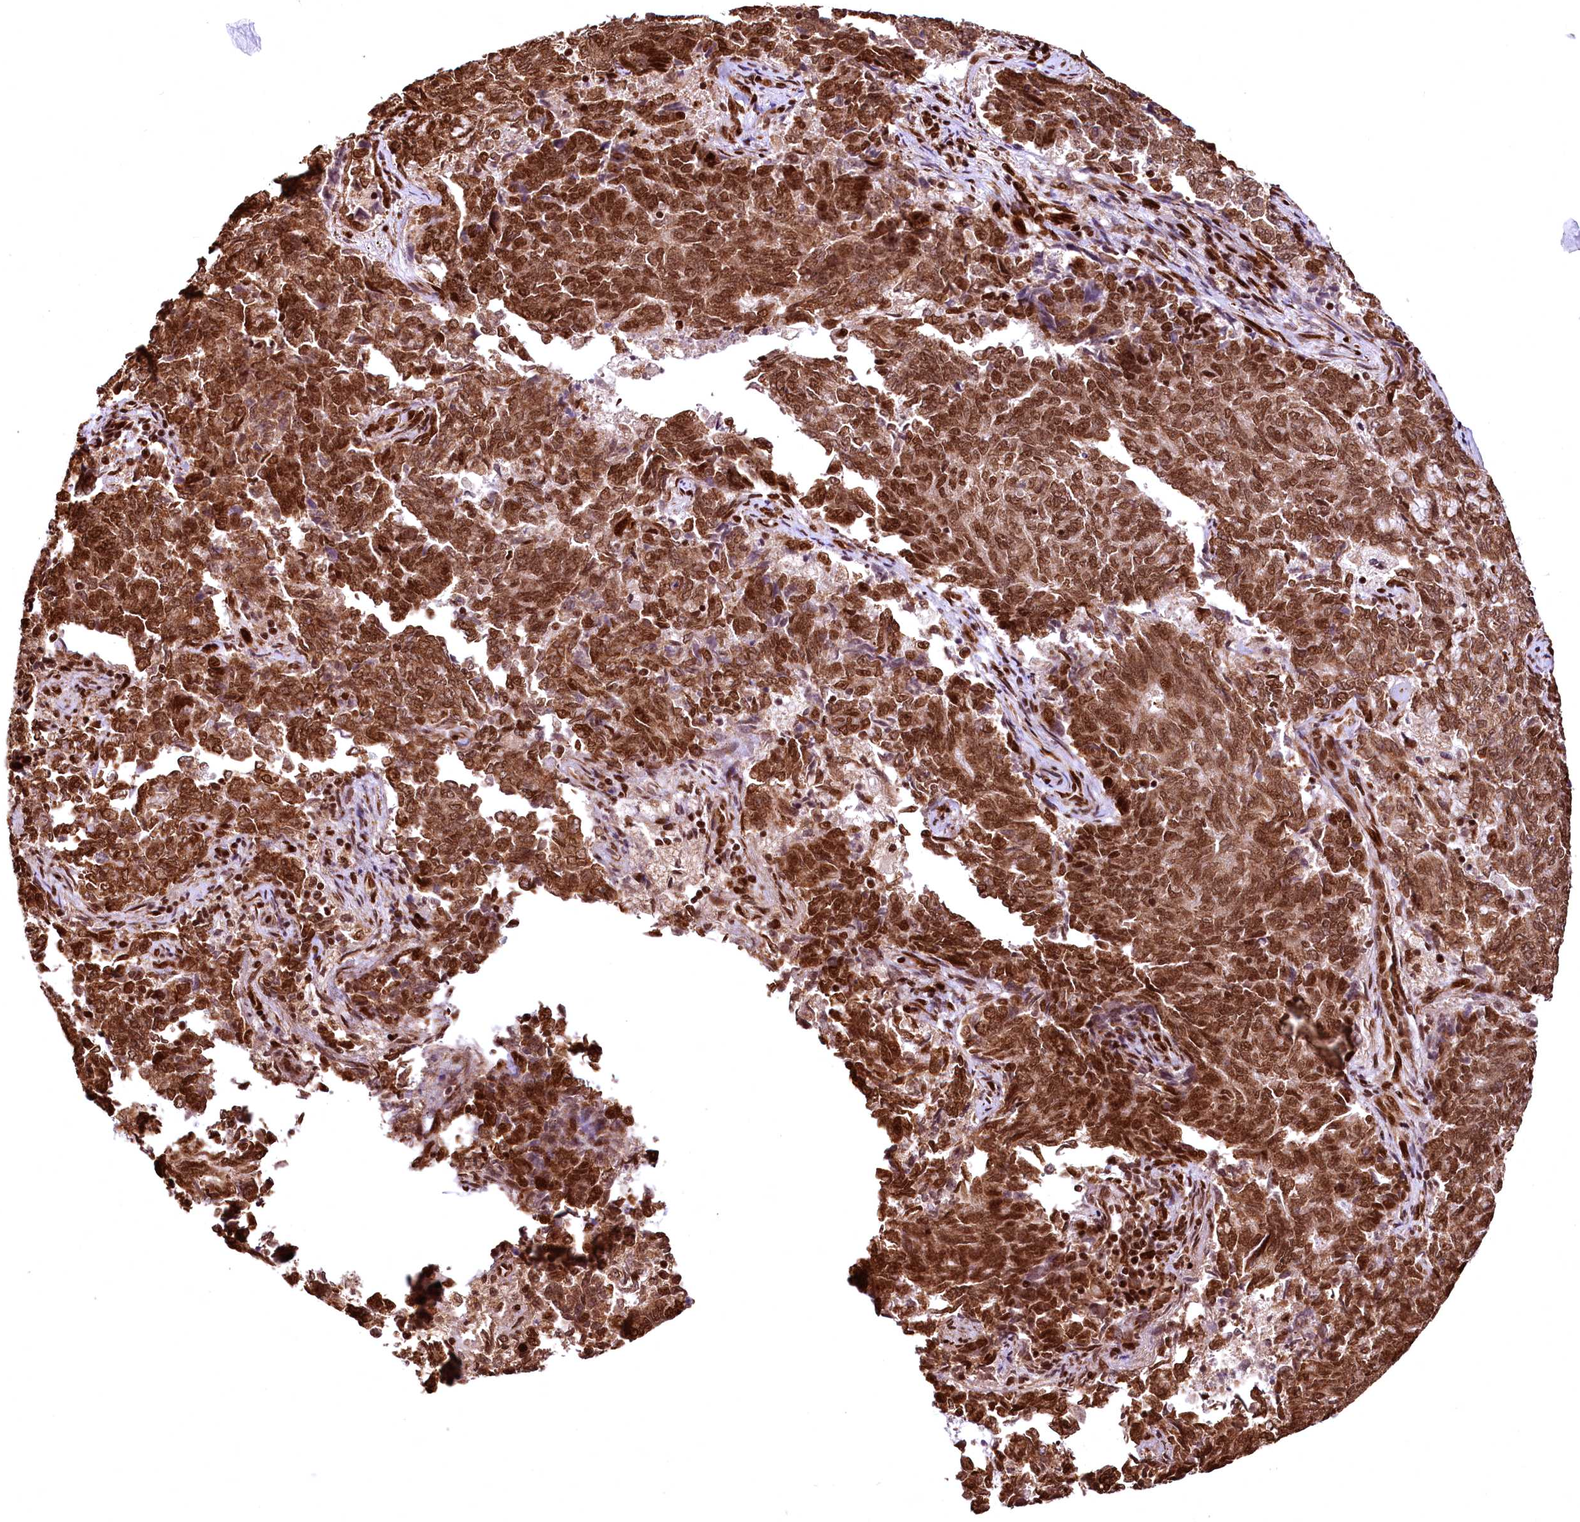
{"staining": {"intensity": "strong", "quantity": ">75%", "location": "cytoplasmic/membranous,nuclear"}, "tissue": "endometrial cancer", "cell_type": "Tumor cells", "image_type": "cancer", "snomed": [{"axis": "morphology", "description": "Adenocarcinoma, NOS"}, {"axis": "topography", "description": "Endometrium"}], "caption": "Immunohistochemistry (IHC) photomicrograph of adenocarcinoma (endometrial) stained for a protein (brown), which demonstrates high levels of strong cytoplasmic/membranous and nuclear staining in about >75% of tumor cells.", "gene": "PDS5B", "patient": {"sex": "female", "age": 80}}